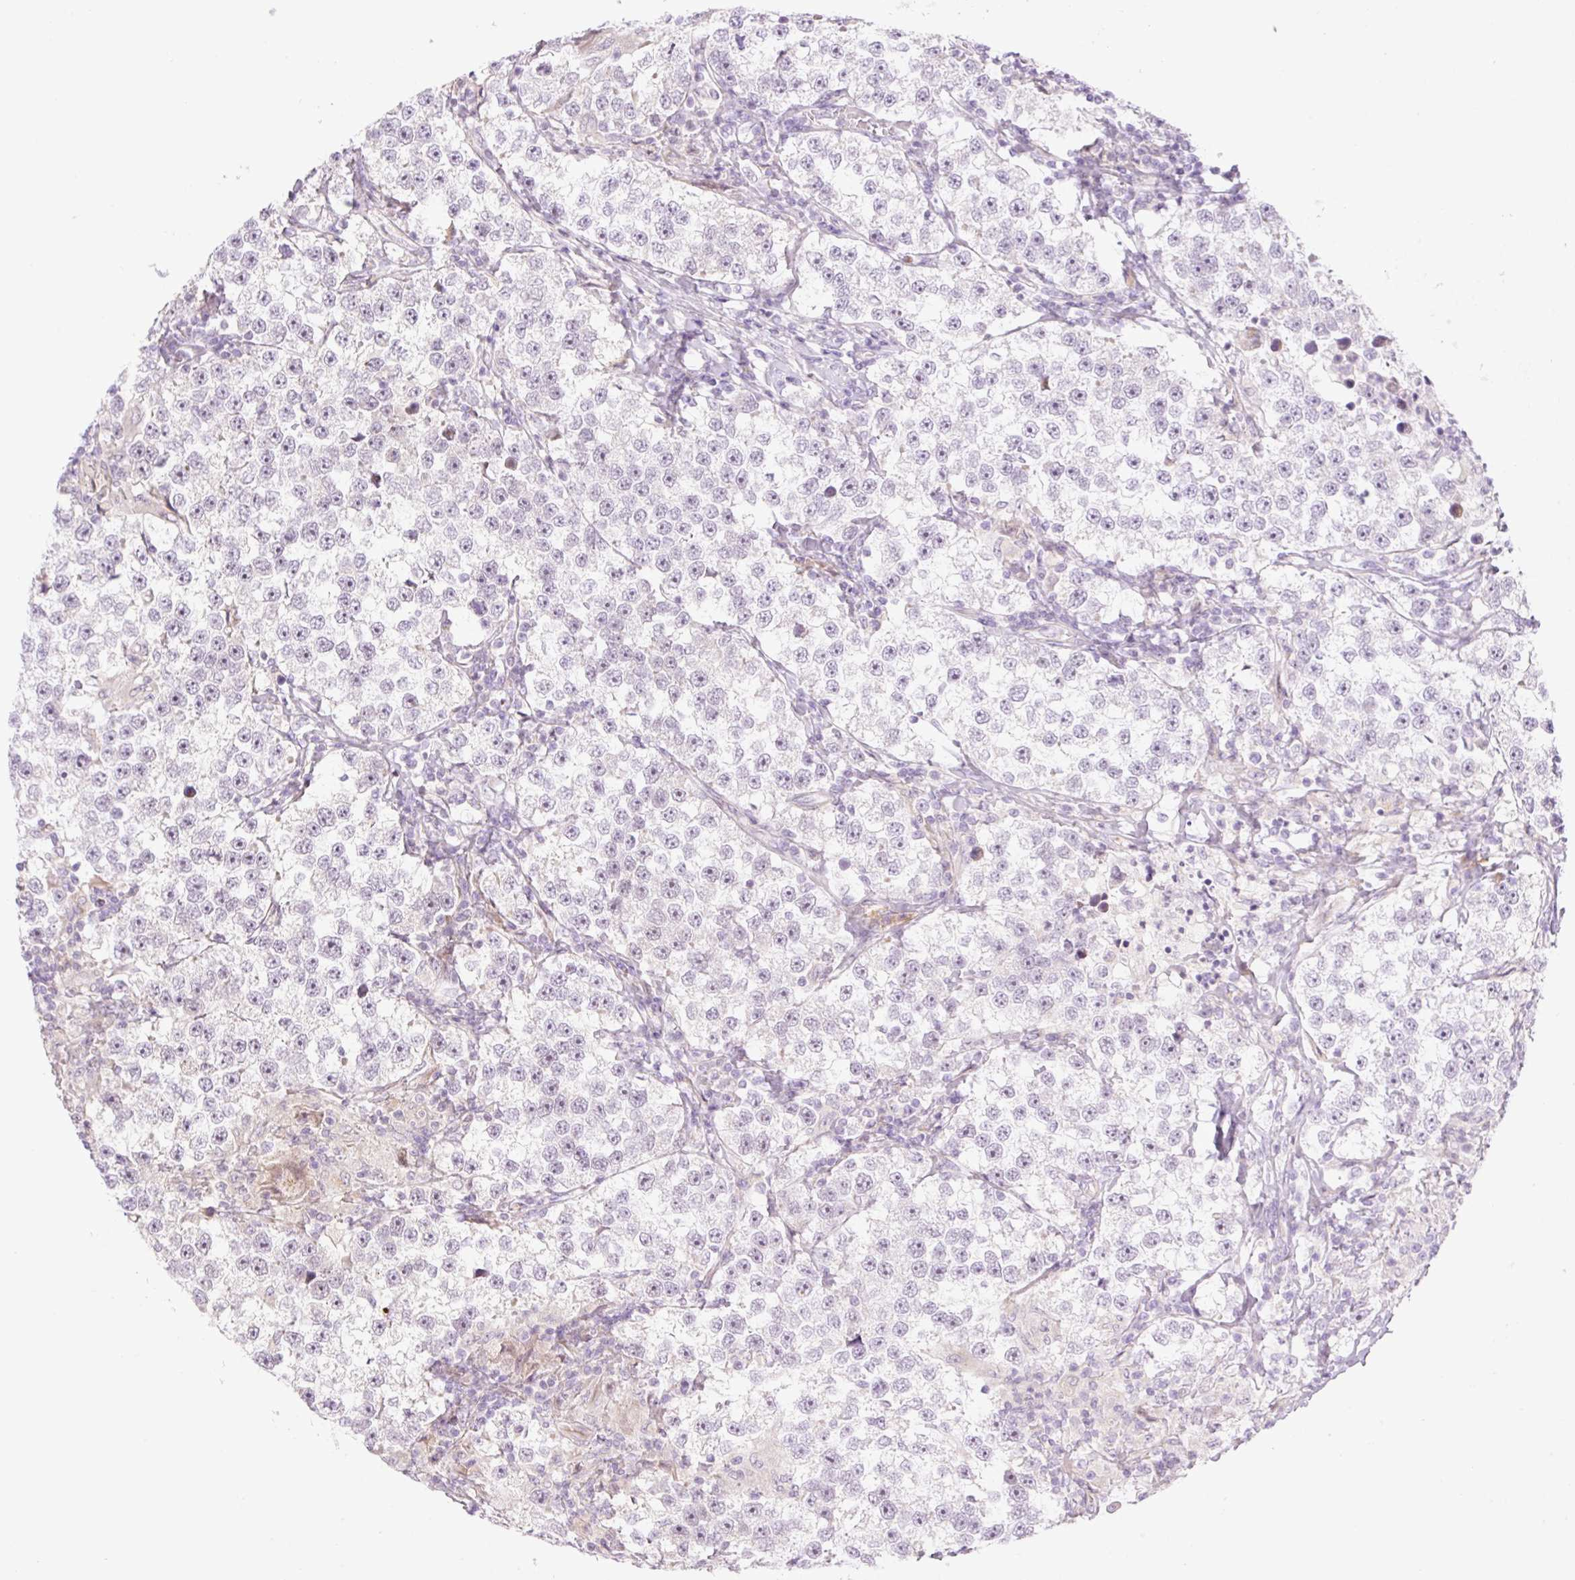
{"staining": {"intensity": "negative", "quantity": "none", "location": "none"}, "tissue": "testis cancer", "cell_type": "Tumor cells", "image_type": "cancer", "snomed": [{"axis": "morphology", "description": "Seminoma, NOS"}, {"axis": "topography", "description": "Testis"}], "caption": "Testis cancer (seminoma) was stained to show a protein in brown. There is no significant staining in tumor cells.", "gene": "ZNF394", "patient": {"sex": "male", "age": 46}}